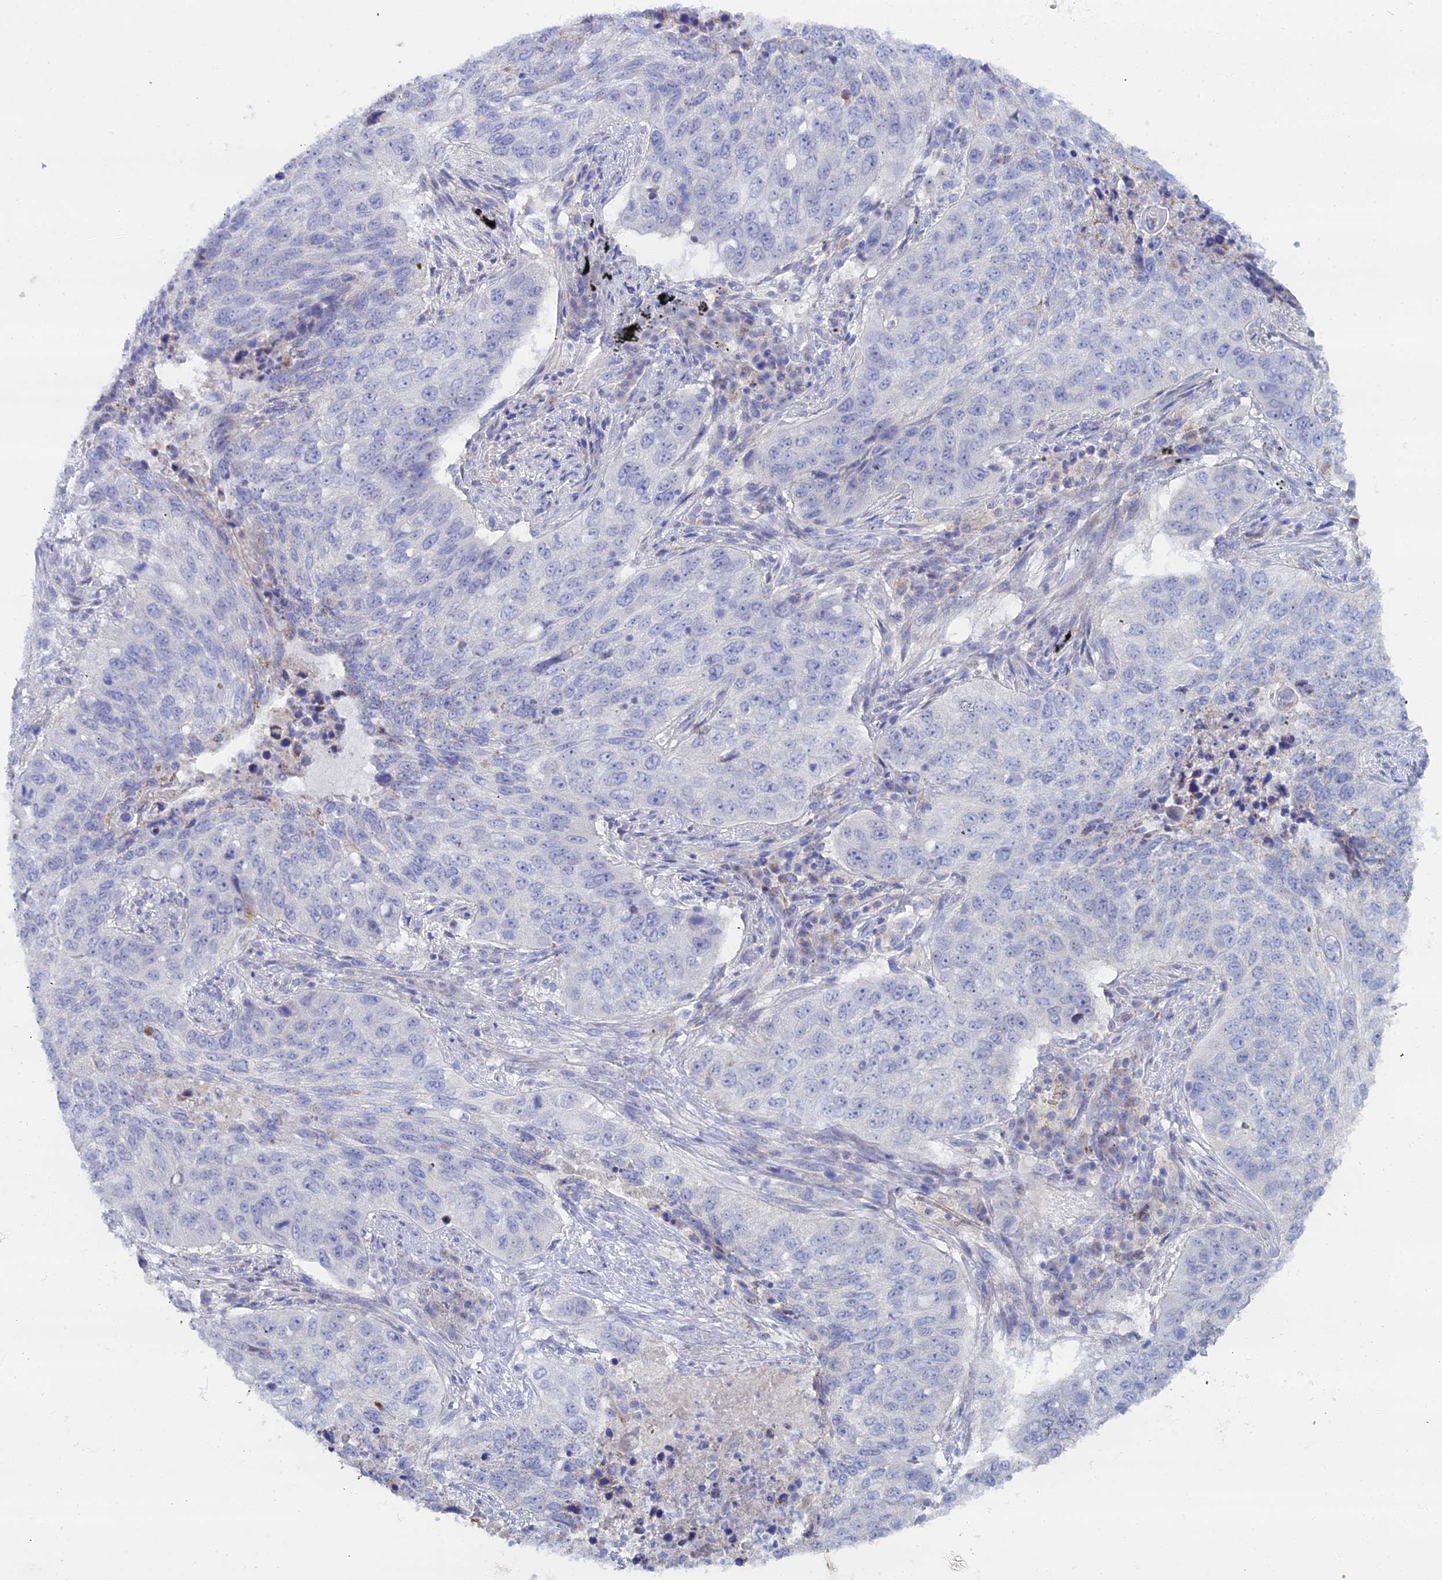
{"staining": {"intensity": "negative", "quantity": "none", "location": "none"}, "tissue": "lung cancer", "cell_type": "Tumor cells", "image_type": "cancer", "snomed": [{"axis": "morphology", "description": "Squamous cell carcinoma, NOS"}, {"axis": "topography", "description": "Lung"}], "caption": "Immunohistochemical staining of squamous cell carcinoma (lung) displays no significant expression in tumor cells.", "gene": "DHX34", "patient": {"sex": "female", "age": 63}}